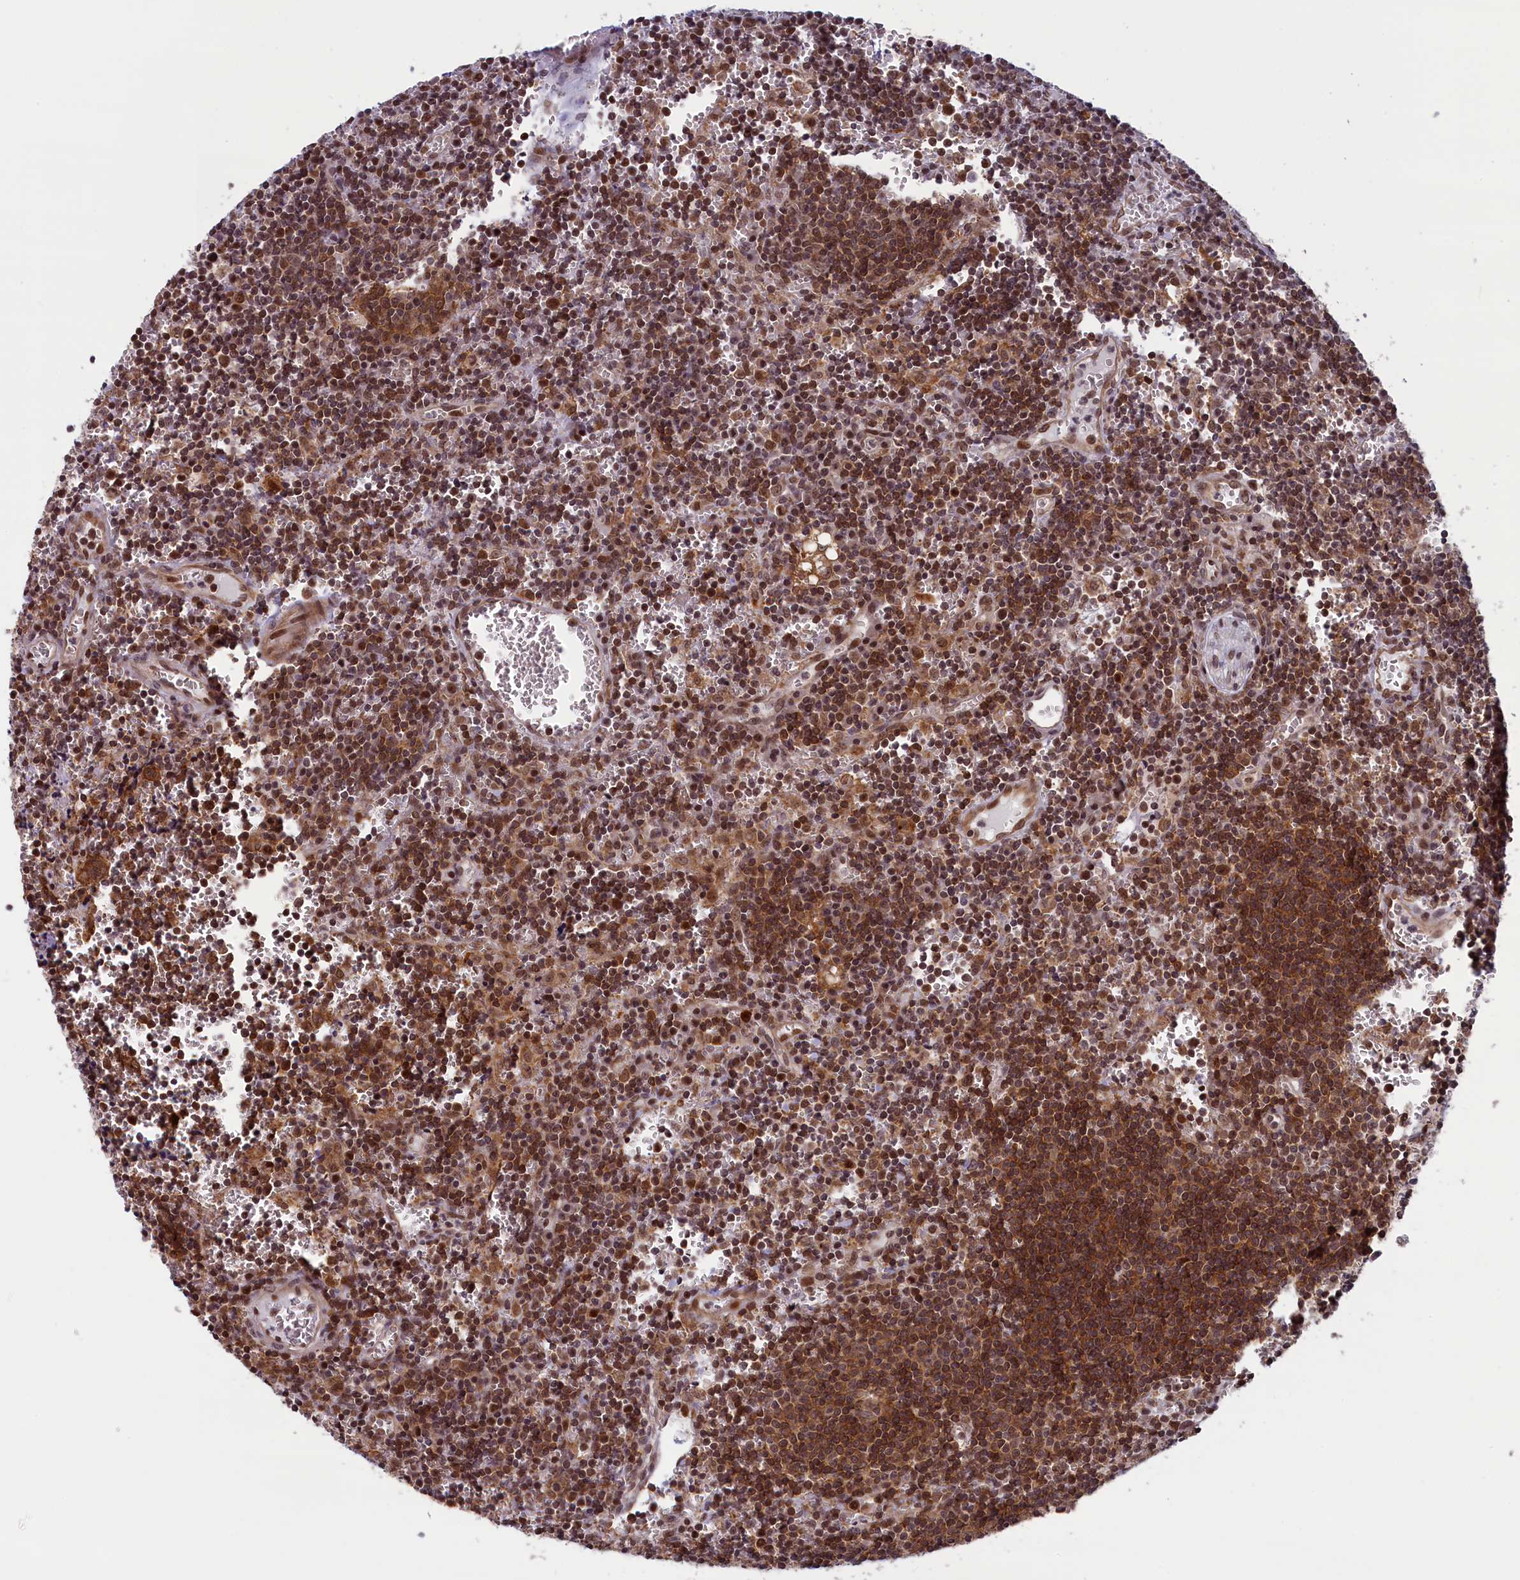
{"staining": {"intensity": "moderate", "quantity": ">75%", "location": "cytoplasmic/membranous,nuclear"}, "tissue": "lymph node", "cell_type": "Germinal center cells", "image_type": "normal", "snomed": [{"axis": "morphology", "description": "Normal tissue, NOS"}, {"axis": "topography", "description": "Lymph node"}], "caption": "Human lymph node stained for a protein (brown) demonstrates moderate cytoplasmic/membranous,nuclear positive staining in about >75% of germinal center cells.", "gene": "FCHO1", "patient": {"sex": "female", "age": 73}}